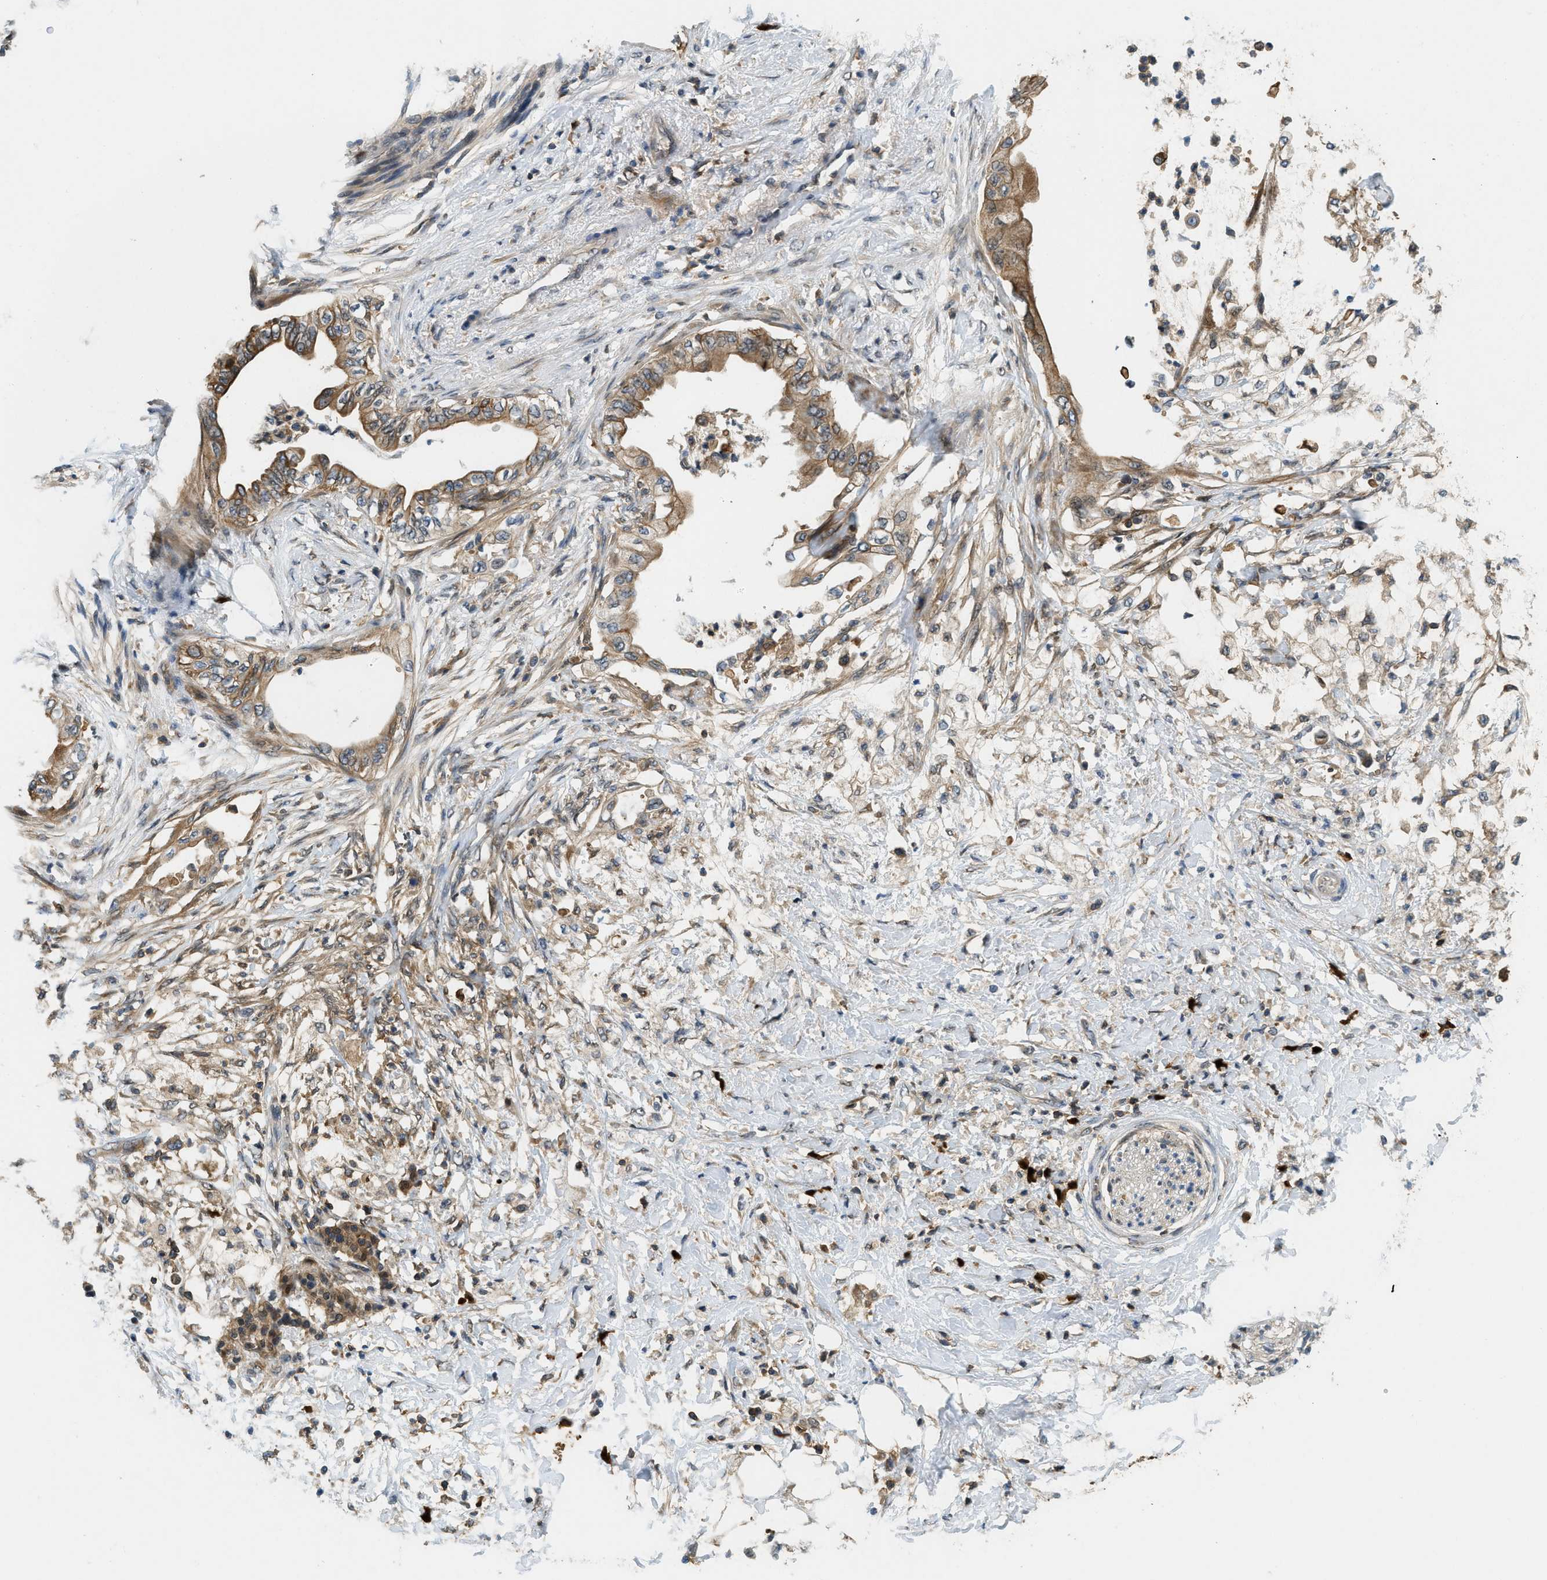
{"staining": {"intensity": "moderate", "quantity": ">75%", "location": "cytoplasmic/membranous"}, "tissue": "pancreatic cancer", "cell_type": "Tumor cells", "image_type": "cancer", "snomed": [{"axis": "morphology", "description": "Normal tissue, NOS"}, {"axis": "morphology", "description": "Adenocarcinoma, NOS"}, {"axis": "topography", "description": "Pancreas"}, {"axis": "topography", "description": "Duodenum"}], "caption": "An image of pancreatic cancer stained for a protein displays moderate cytoplasmic/membranous brown staining in tumor cells.", "gene": "GMPPB", "patient": {"sex": "female", "age": 60}}